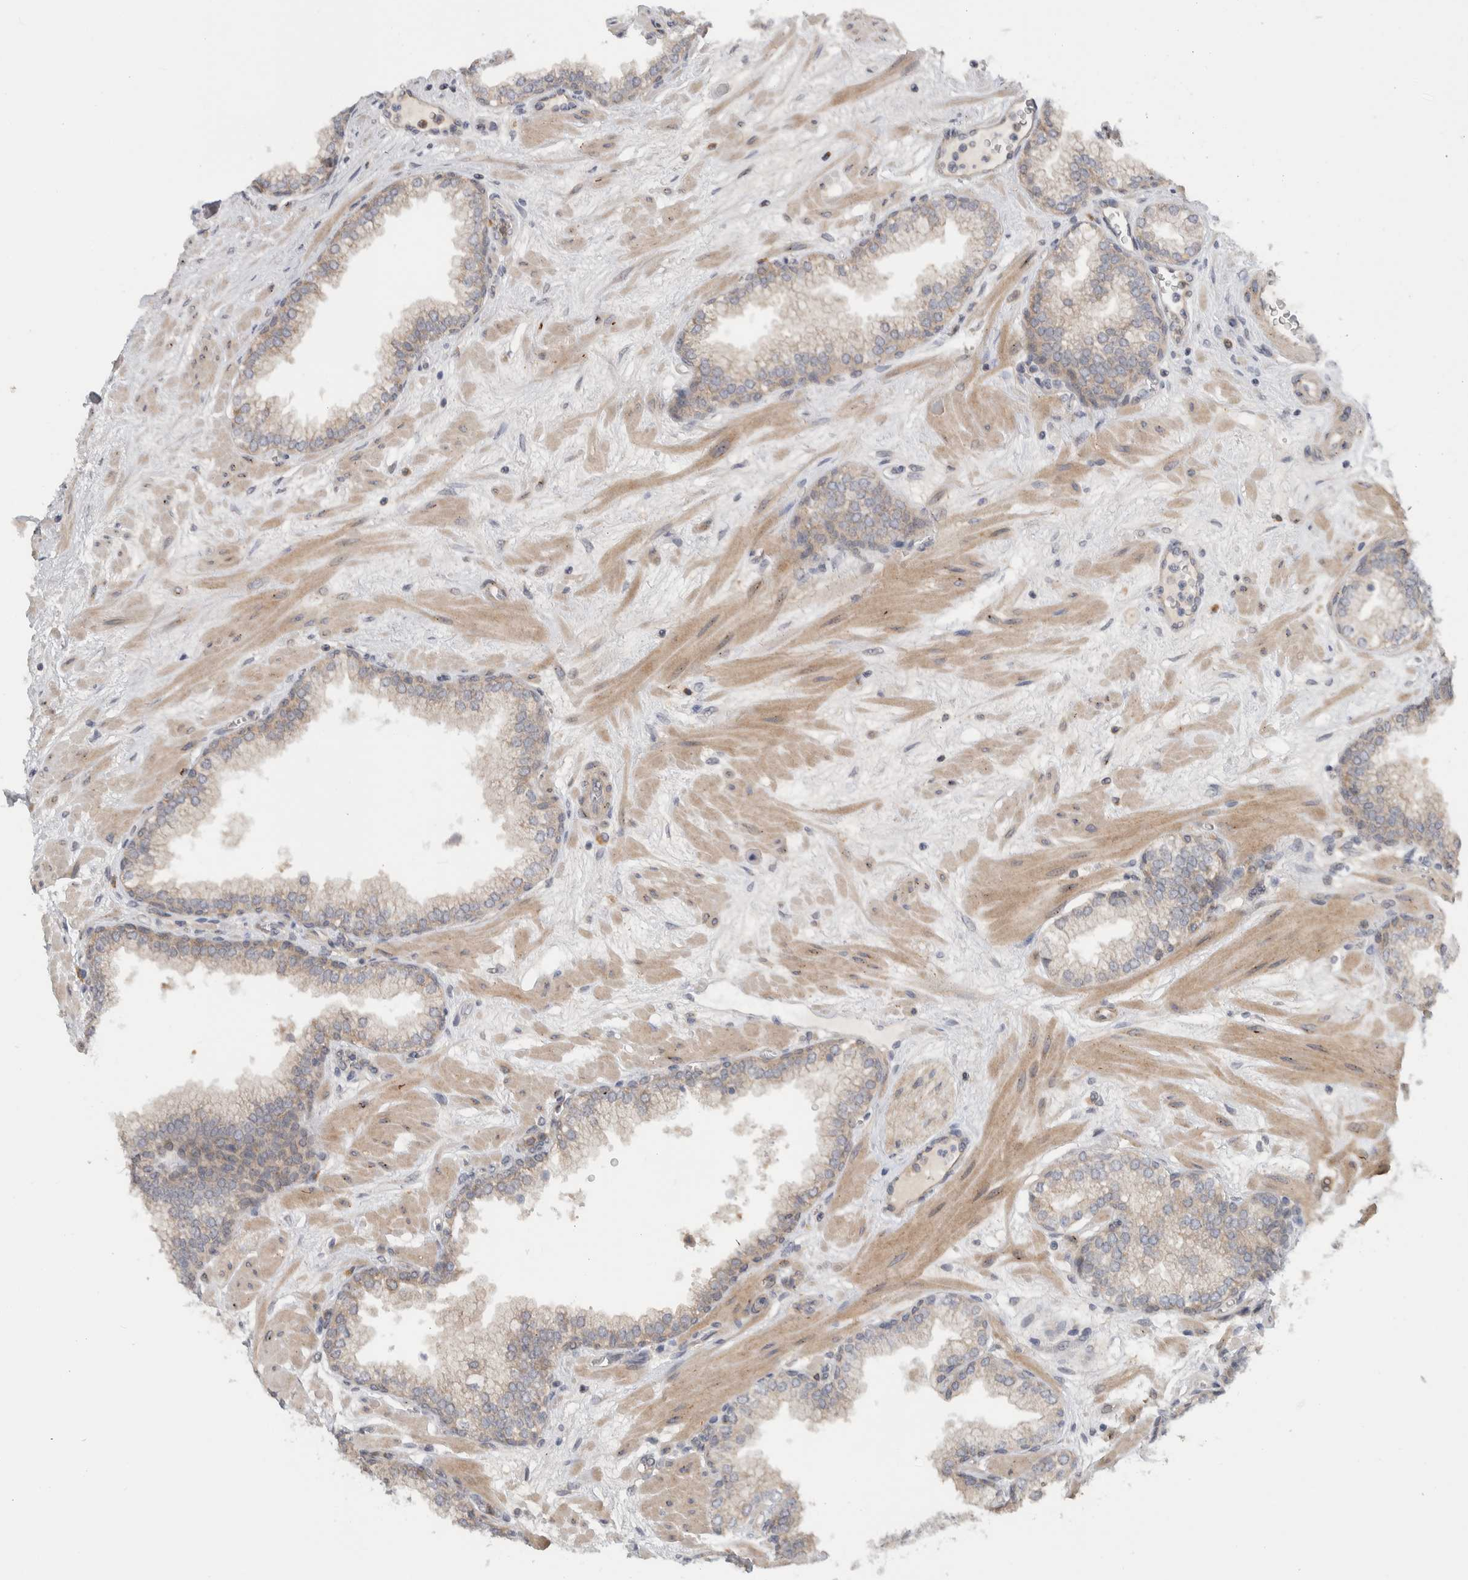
{"staining": {"intensity": "weak", "quantity": "<25%", "location": "cytoplasmic/membranous"}, "tissue": "prostate", "cell_type": "Glandular cells", "image_type": "normal", "snomed": [{"axis": "morphology", "description": "Normal tissue, NOS"}, {"axis": "morphology", "description": "Urothelial carcinoma, Low grade"}, {"axis": "topography", "description": "Urinary bladder"}, {"axis": "topography", "description": "Prostate"}], "caption": "DAB immunohistochemical staining of normal prostate shows no significant positivity in glandular cells.", "gene": "MPRIP", "patient": {"sex": "male", "age": 60}}